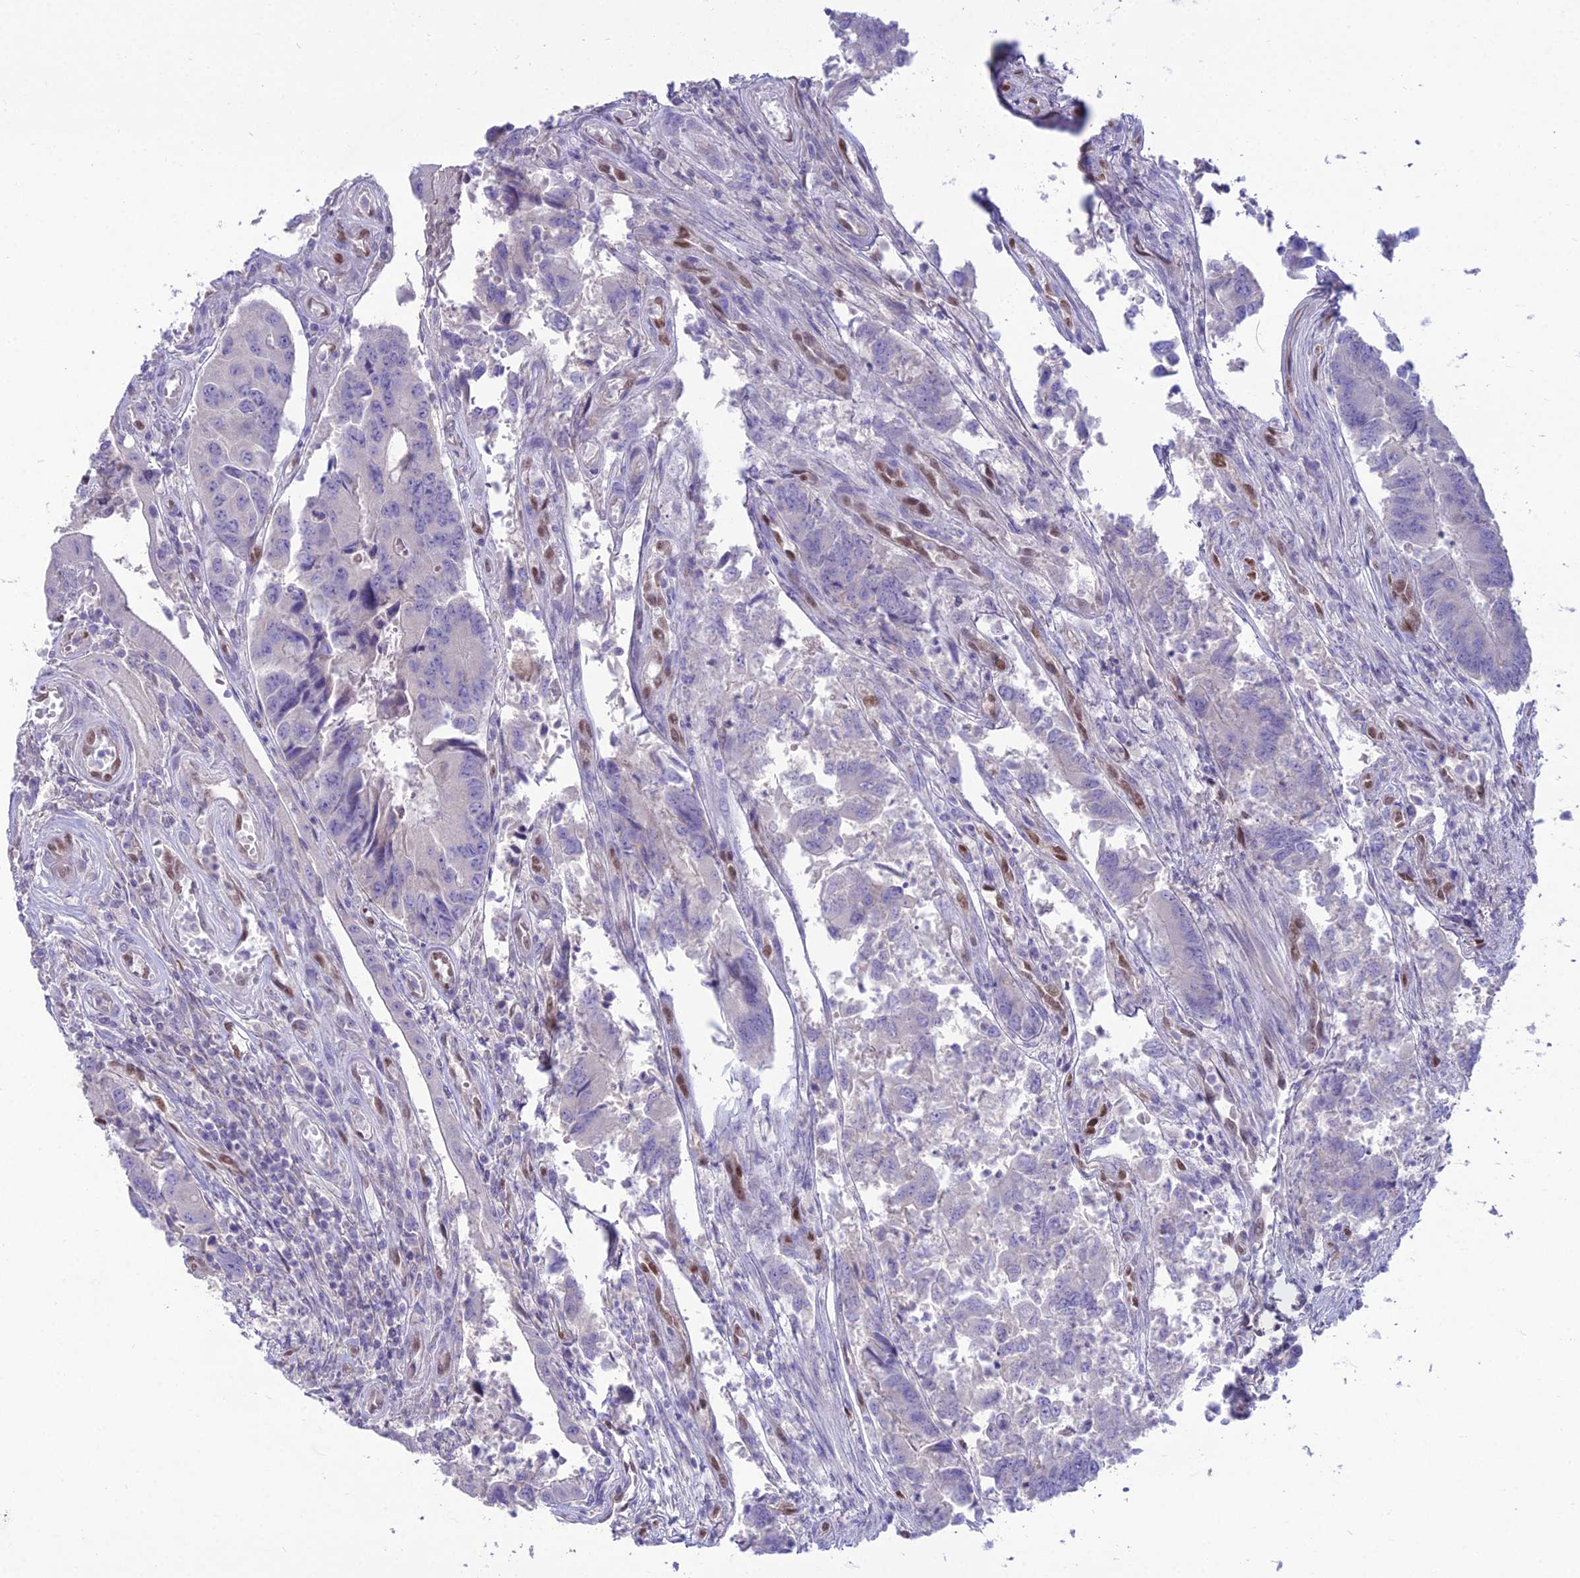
{"staining": {"intensity": "negative", "quantity": "none", "location": "none"}, "tissue": "colorectal cancer", "cell_type": "Tumor cells", "image_type": "cancer", "snomed": [{"axis": "morphology", "description": "Adenocarcinoma, NOS"}, {"axis": "topography", "description": "Colon"}], "caption": "A photomicrograph of colorectal cancer (adenocarcinoma) stained for a protein reveals no brown staining in tumor cells. (DAB IHC, high magnification).", "gene": "NOVA2", "patient": {"sex": "female", "age": 67}}